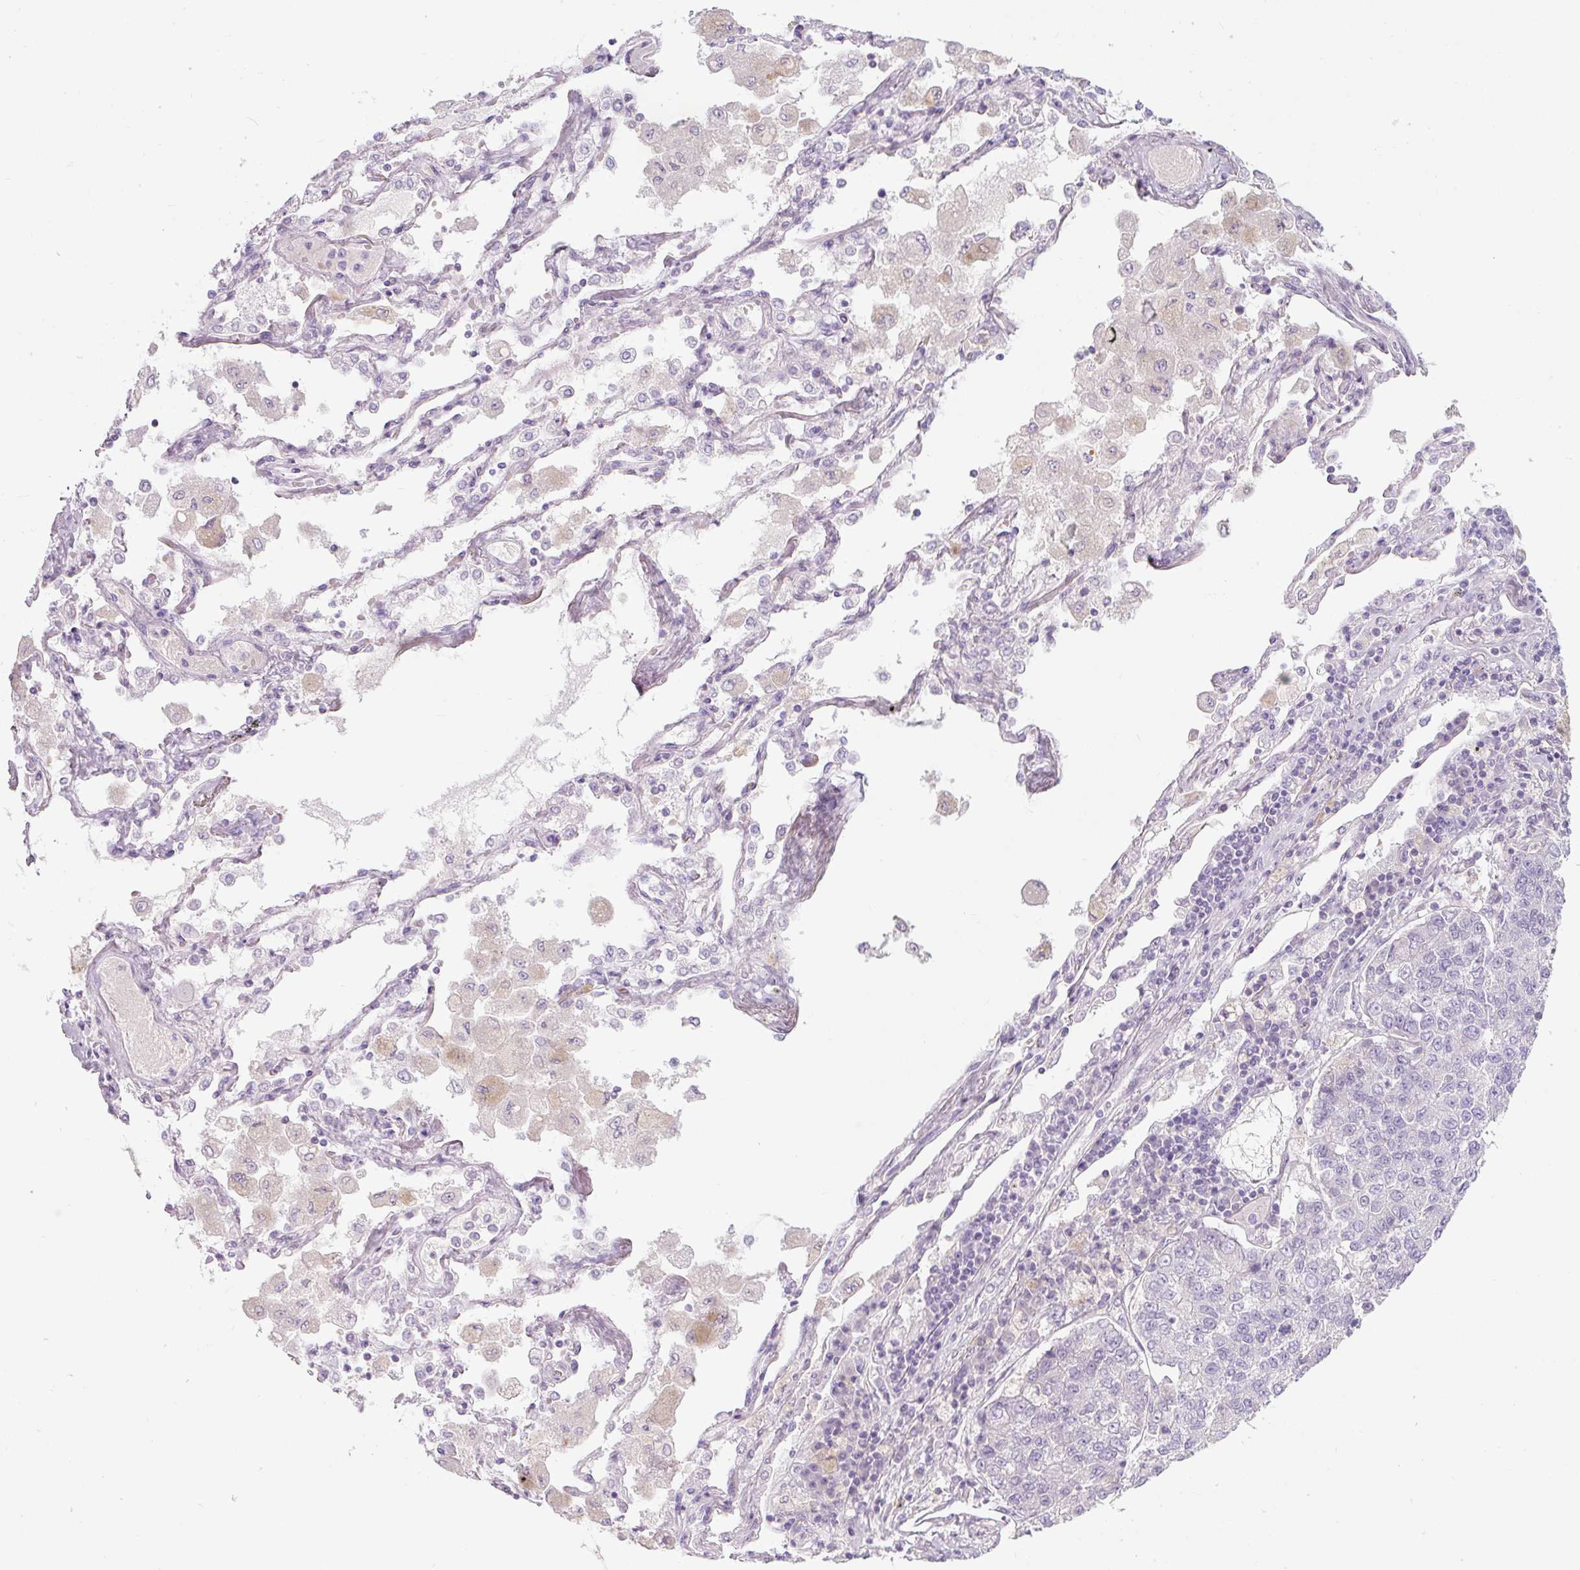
{"staining": {"intensity": "negative", "quantity": "none", "location": "none"}, "tissue": "lung cancer", "cell_type": "Tumor cells", "image_type": "cancer", "snomed": [{"axis": "morphology", "description": "Adenocarcinoma, NOS"}, {"axis": "topography", "description": "Lung"}], "caption": "This image is of adenocarcinoma (lung) stained with immunohistochemistry (IHC) to label a protein in brown with the nuclei are counter-stained blue. There is no positivity in tumor cells.", "gene": "FGFBP3", "patient": {"sex": "male", "age": 49}}